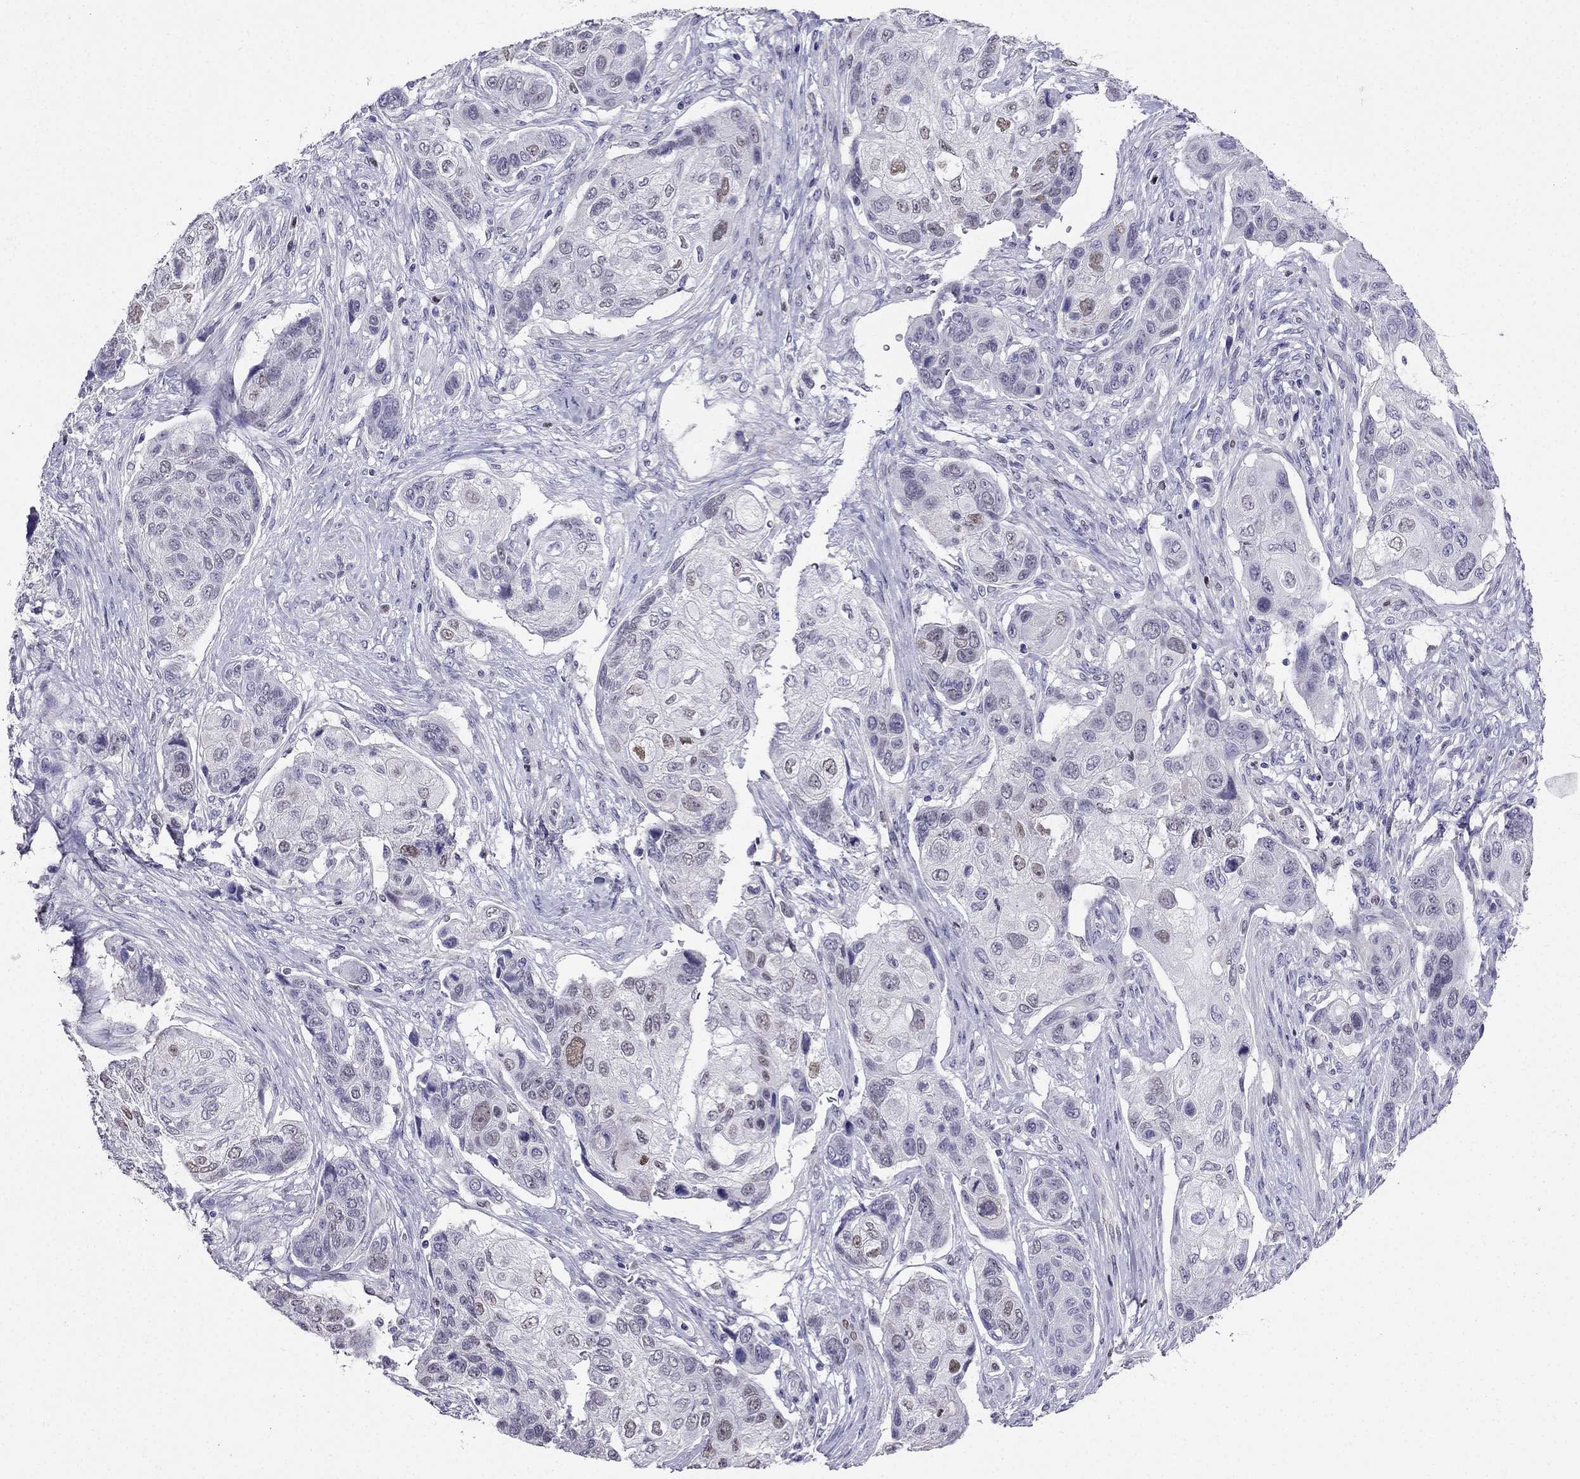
{"staining": {"intensity": "moderate", "quantity": "<25%", "location": "nuclear"}, "tissue": "lung cancer", "cell_type": "Tumor cells", "image_type": "cancer", "snomed": [{"axis": "morphology", "description": "Normal tissue, NOS"}, {"axis": "morphology", "description": "Squamous cell carcinoma, NOS"}, {"axis": "topography", "description": "Bronchus"}, {"axis": "topography", "description": "Lung"}], "caption": "Tumor cells exhibit low levels of moderate nuclear staining in approximately <25% of cells in lung cancer.", "gene": "ARID3A", "patient": {"sex": "male", "age": 69}}